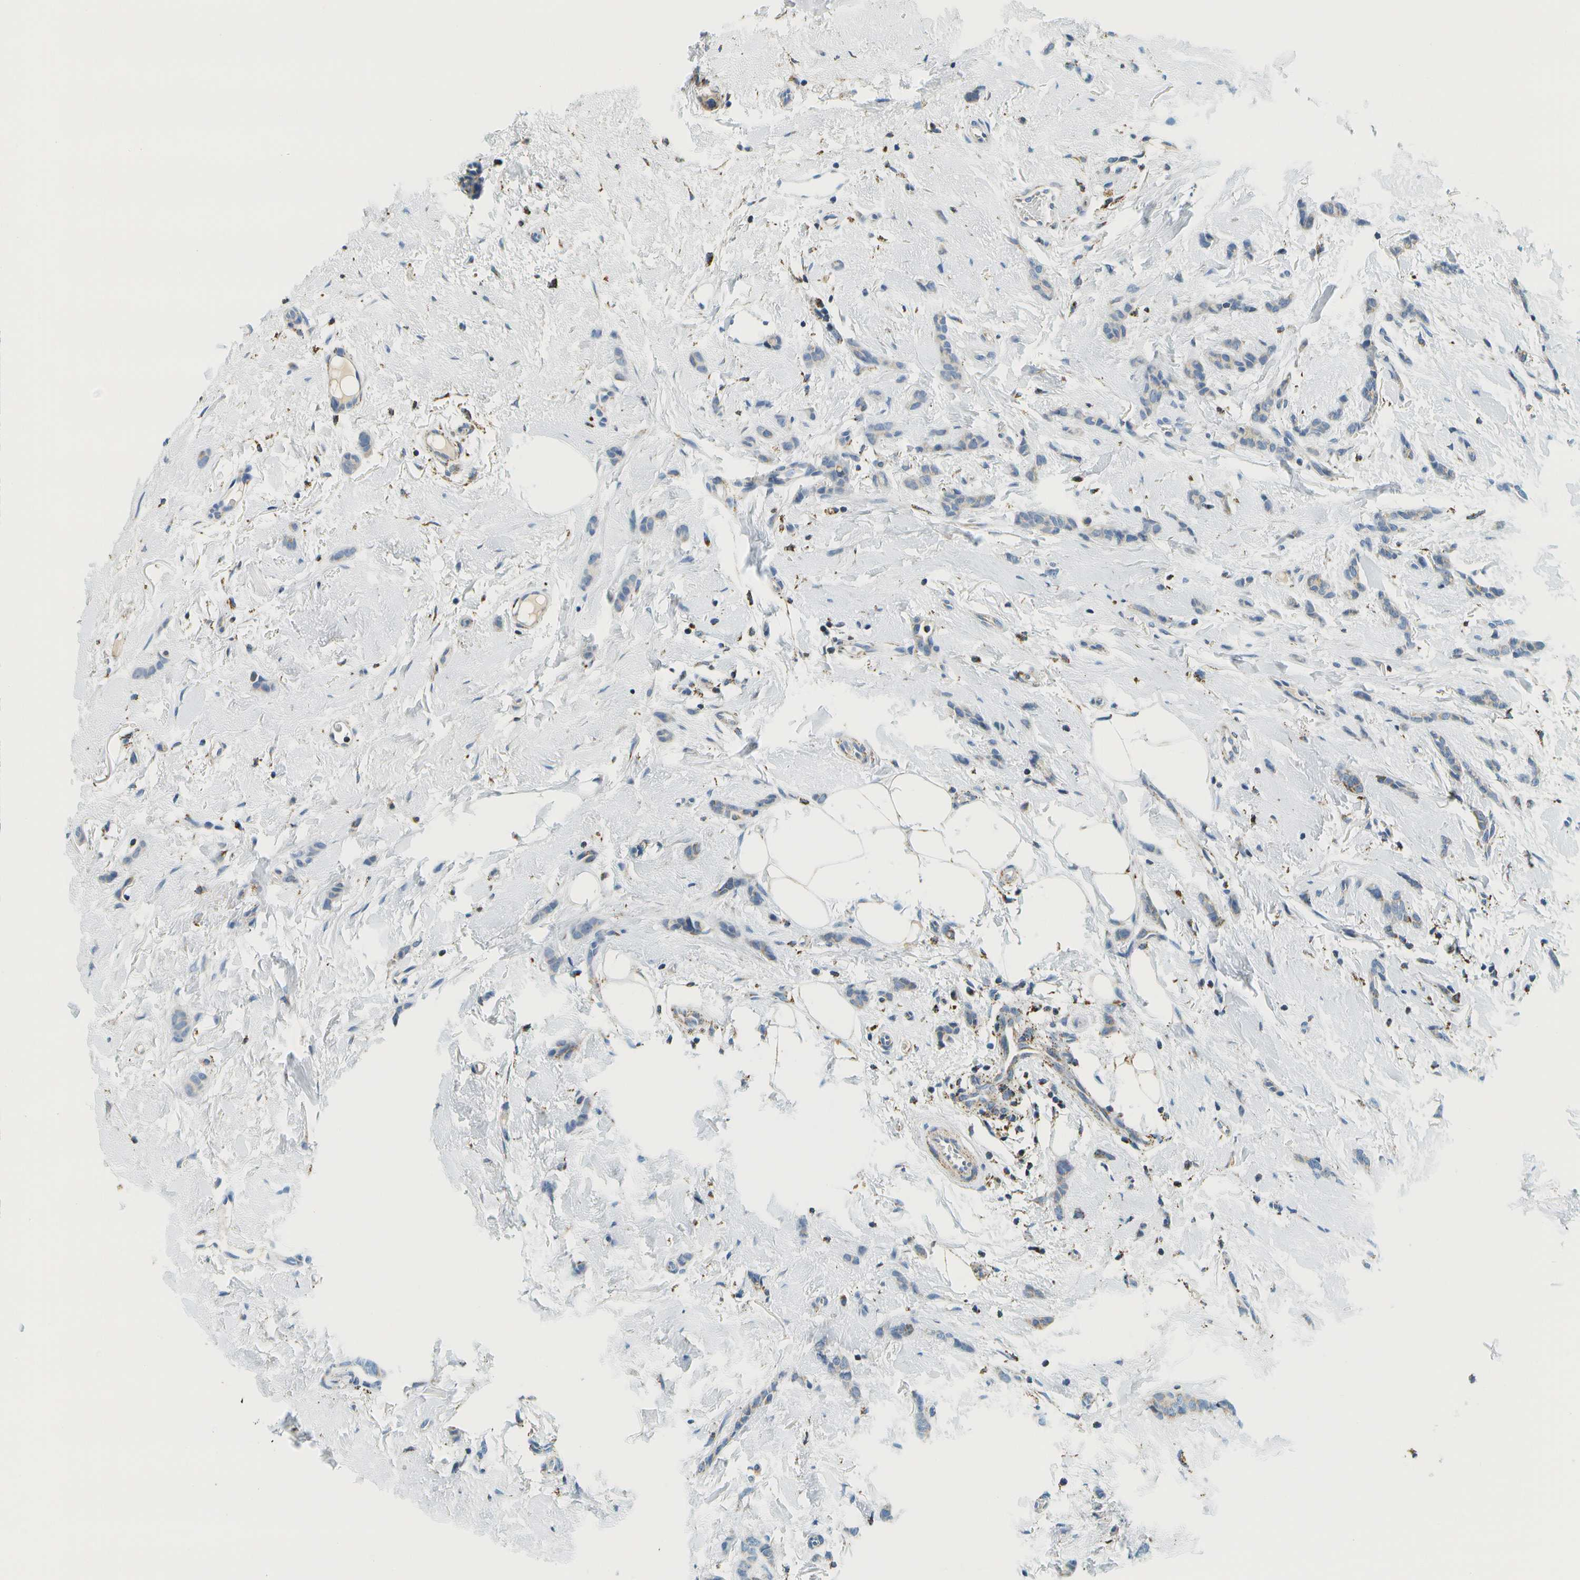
{"staining": {"intensity": "negative", "quantity": "none", "location": "none"}, "tissue": "breast cancer", "cell_type": "Tumor cells", "image_type": "cancer", "snomed": [{"axis": "morphology", "description": "Lobular carcinoma"}, {"axis": "topography", "description": "Skin"}, {"axis": "topography", "description": "Breast"}], "caption": "Tumor cells are negative for protein expression in human lobular carcinoma (breast).", "gene": "HLCS", "patient": {"sex": "female", "age": 46}}